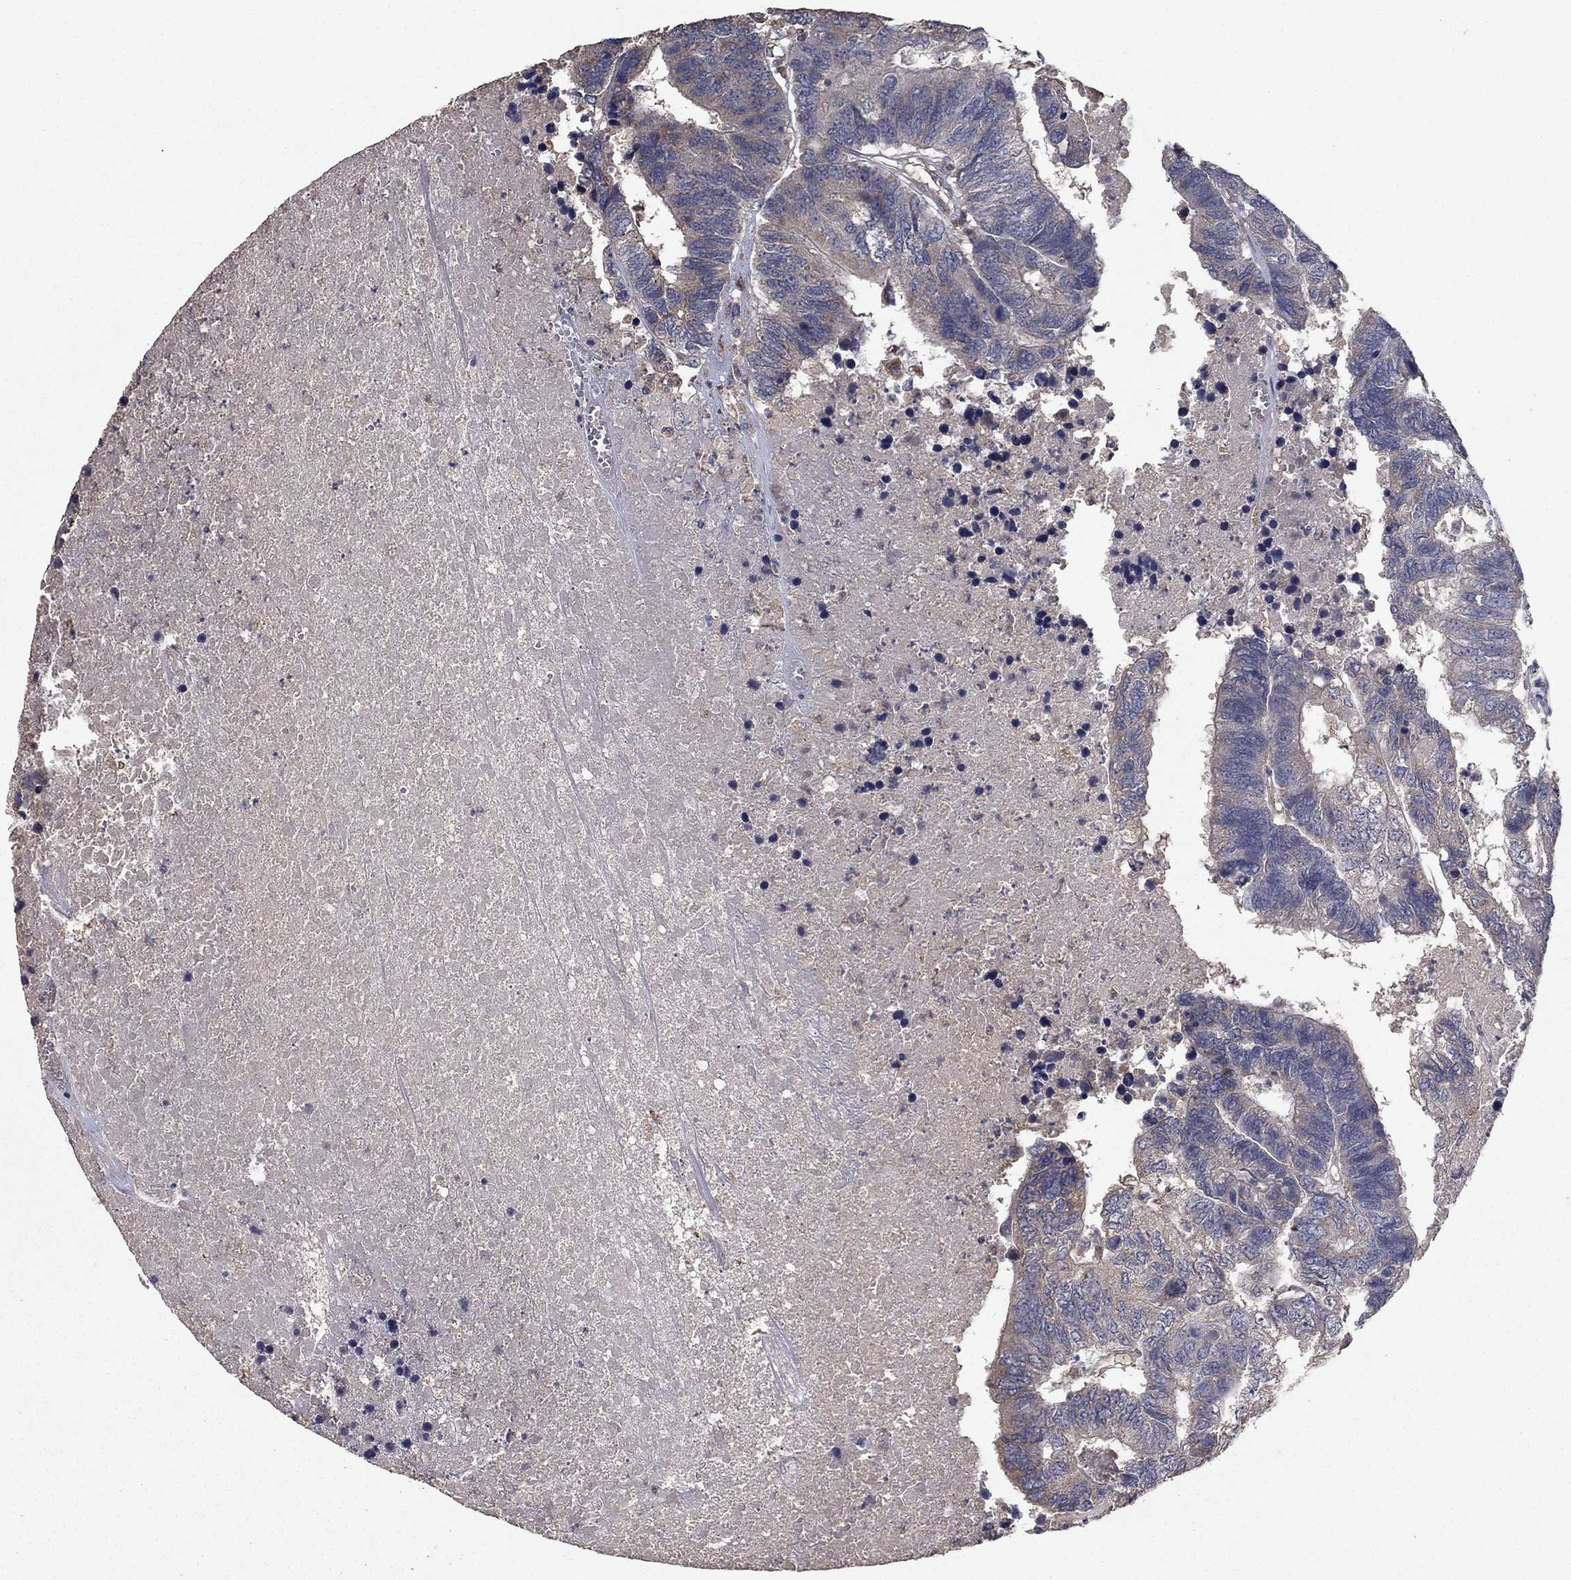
{"staining": {"intensity": "negative", "quantity": "none", "location": "none"}, "tissue": "colorectal cancer", "cell_type": "Tumor cells", "image_type": "cancer", "snomed": [{"axis": "morphology", "description": "Adenocarcinoma, NOS"}, {"axis": "topography", "description": "Colon"}], "caption": "Colorectal adenocarcinoma was stained to show a protein in brown. There is no significant staining in tumor cells.", "gene": "FLT4", "patient": {"sex": "female", "age": 48}}